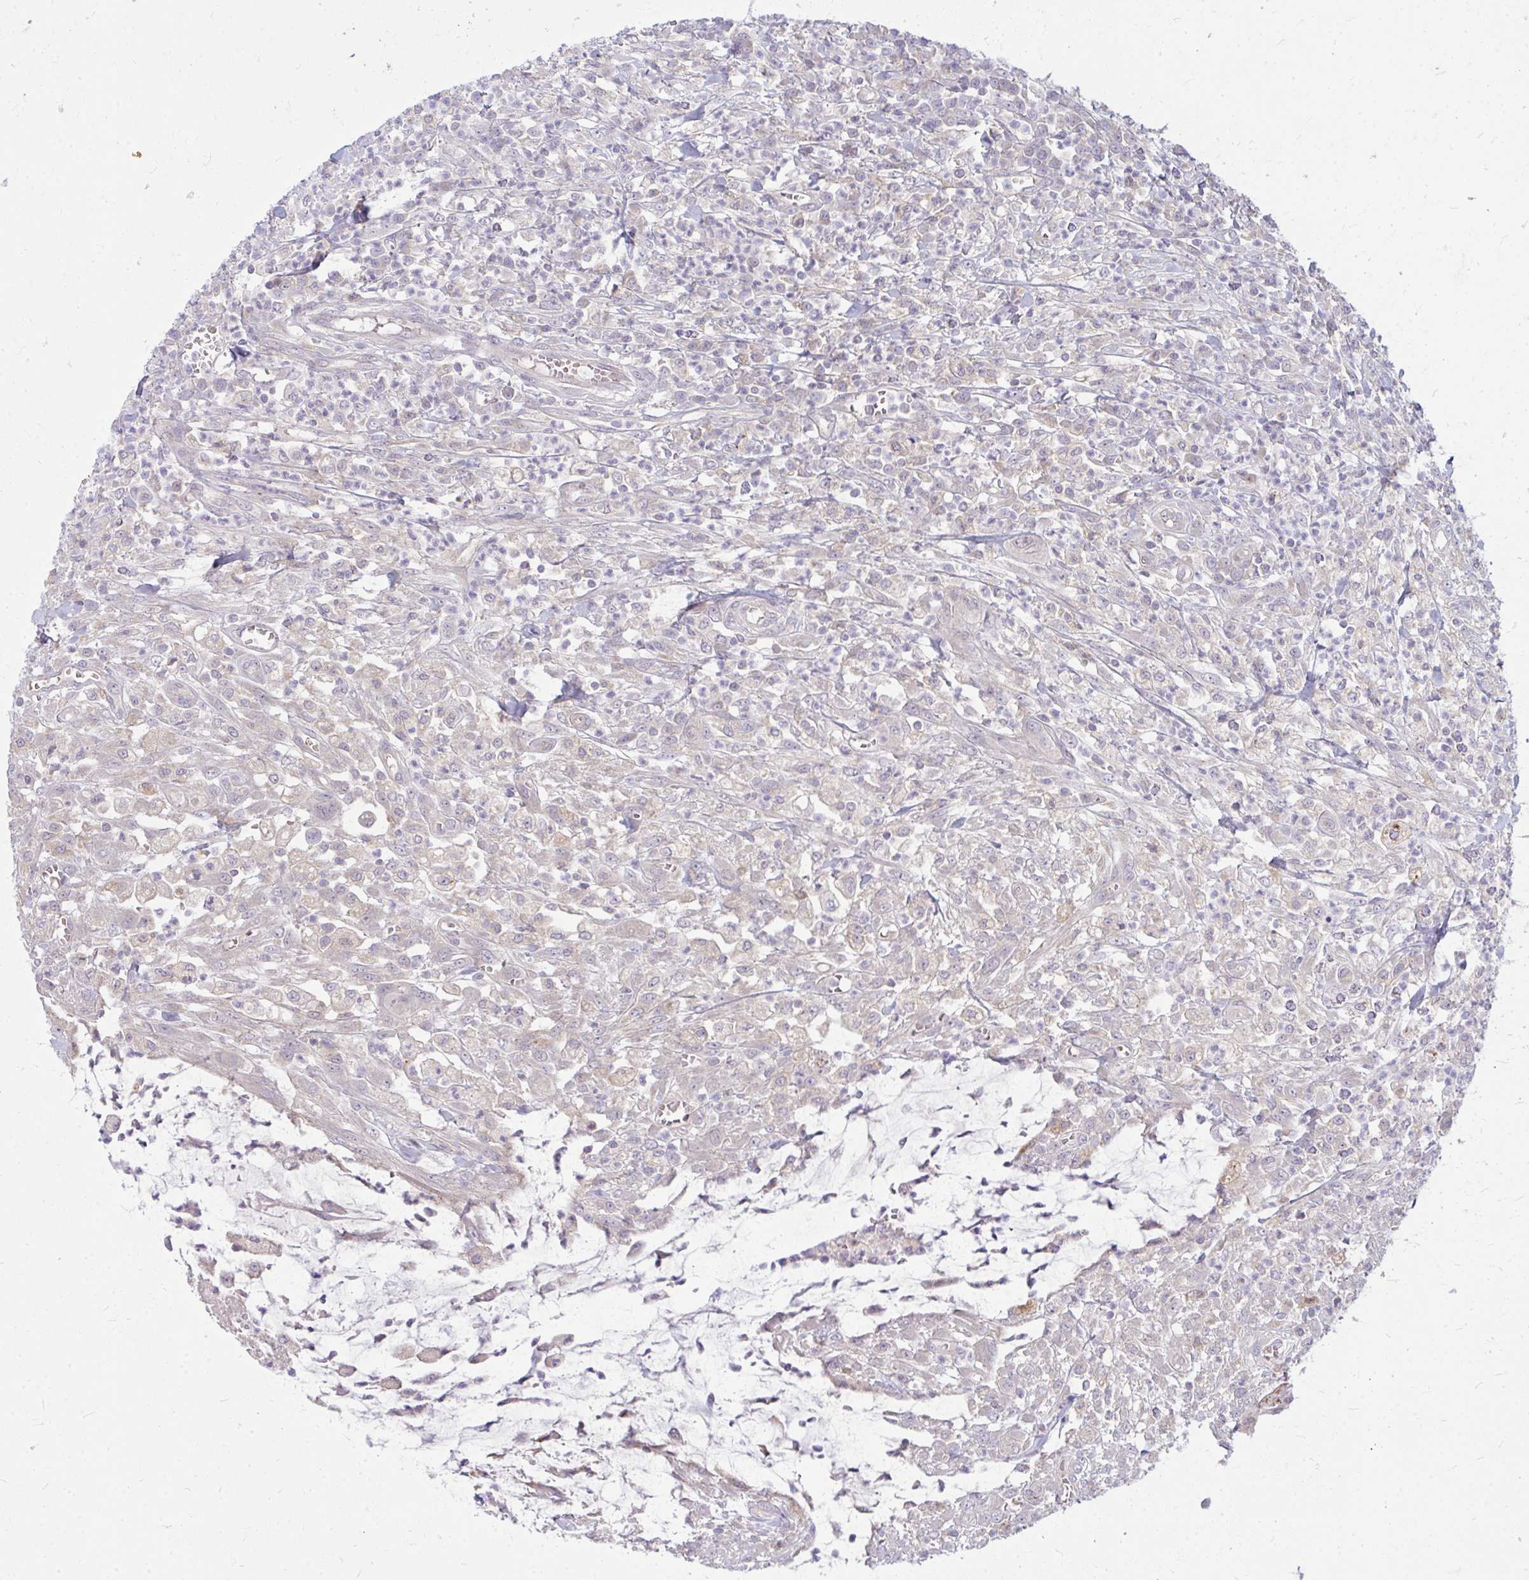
{"staining": {"intensity": "moderate", "quantity": "<25%", "location": "cytoplasmic/membranous"}, "tissue": "colorectal cancer", "cell_type": "Tumor cells", "image_type": "cancer", "snomed": [{"axis": "morphology", "description": "Adenocarcinoma, NOS"}, {"axis": "topography", "description": "Colon"}], "caption": "Colorectal cancer tissue reveals moderate cytoplasmic/membranous expression in approximately <25% of tumor cells, visualized by immunohistochemistry.", "gene": "ZSCAN25", "patient": {"sex": "male", "age": 65}}